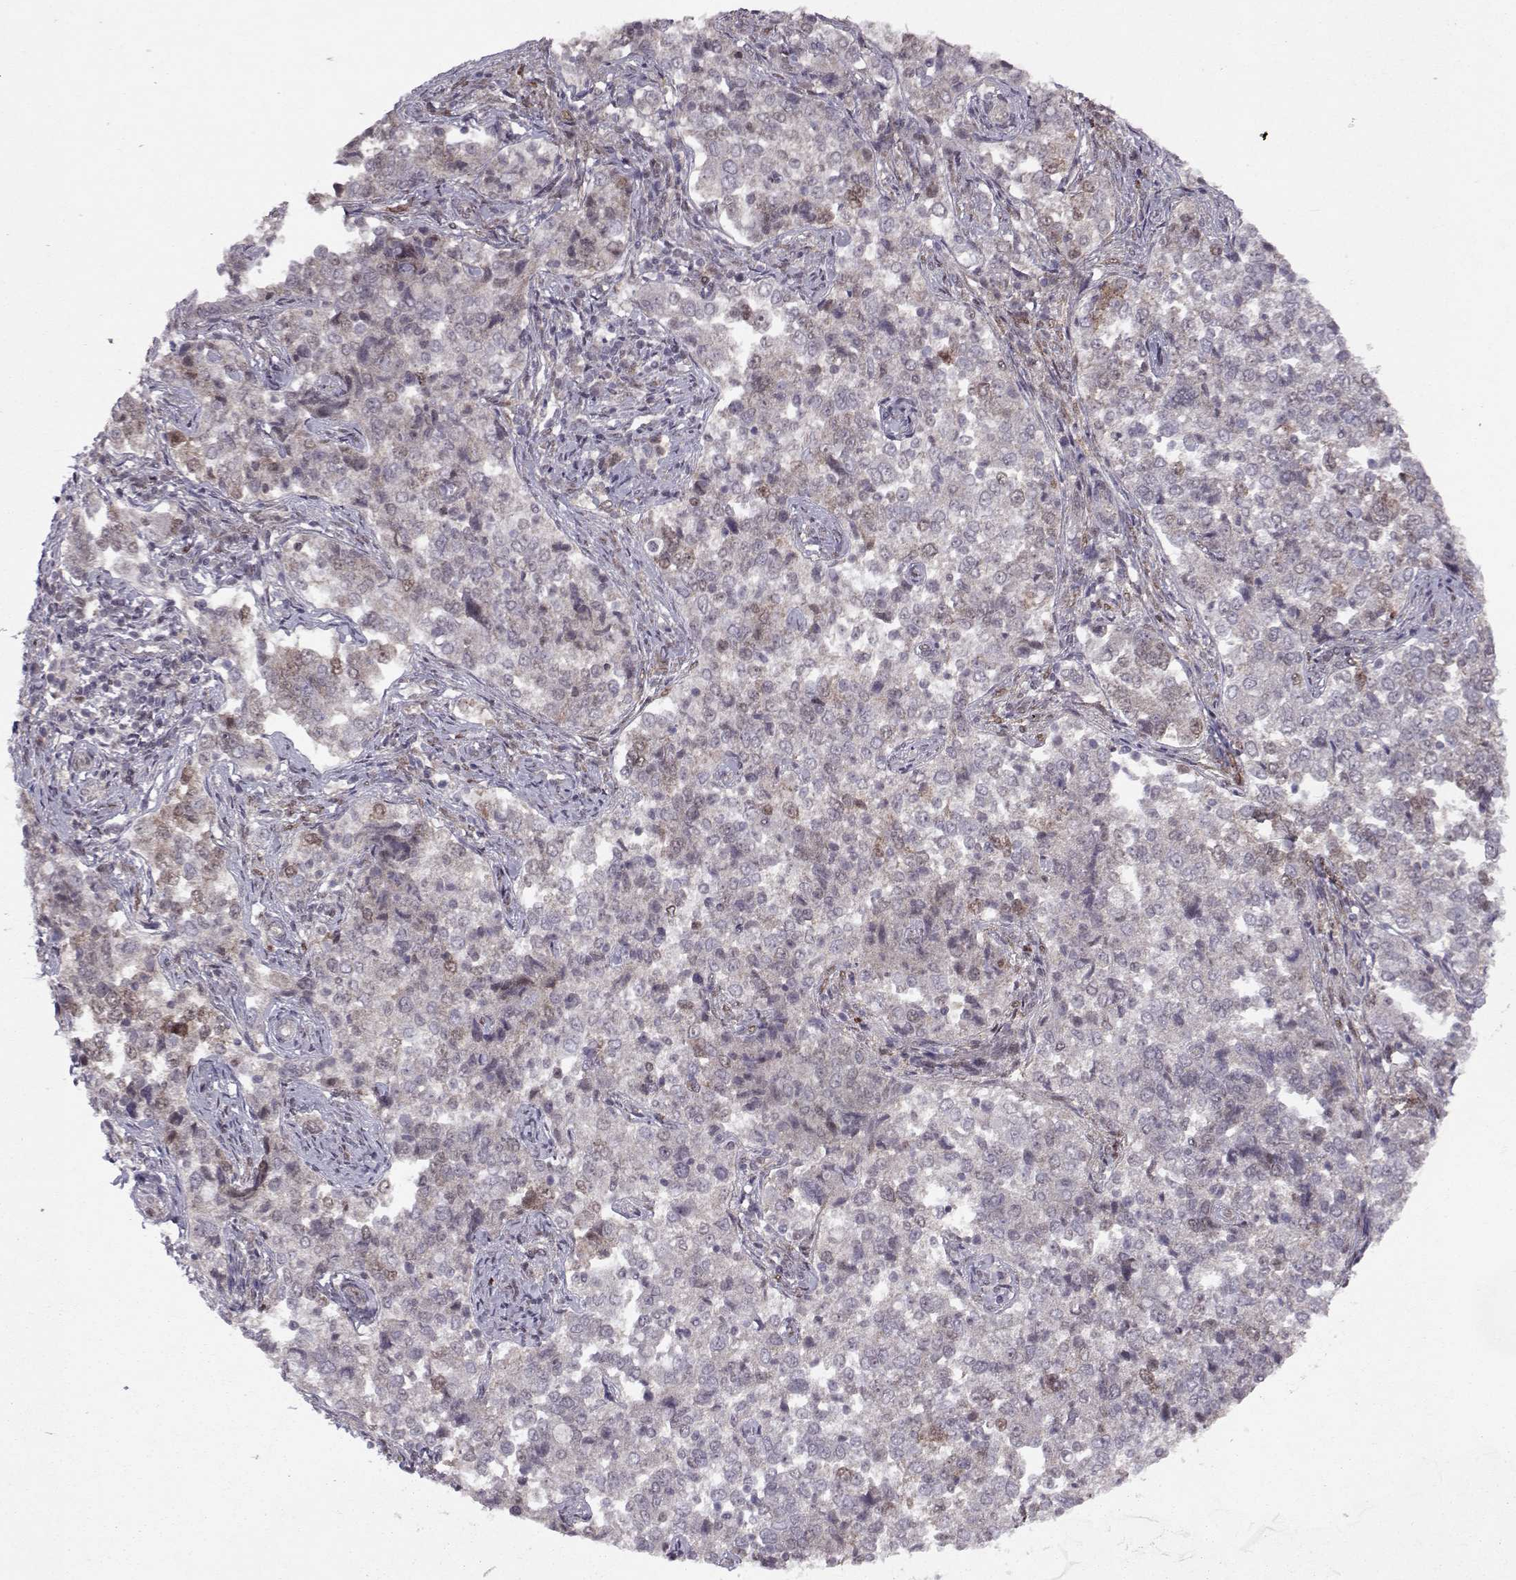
{"staining": {"intensity": "moderate", "quantity": "<25%", "location": "cytoplasmic/membranous,nuclear"}, "tissue": "endometrial cancer", "cell_type": "Tumor cells", "image_type": "cancer", "snomed": [{"axis": "morphology", "description": "Adenocarcinoma, NOS"}, {"axis": "topography", "description": "Endometrium"}], "caption": "Immunohistochemical staining of human endometrial cancer (adenocarcinoma) exhibits low levels of moderate cytoplasmic/membranous and nuclear protein expression in about <25% of tumor cells. Using DAB (3,3'-diaminobenzidine) (brown) and hematoxylin (blue) stains, captured at high magnification using brightfield microscopy.", "gene": "CDK4", "patient": {"sex": "female", "age": 43}}